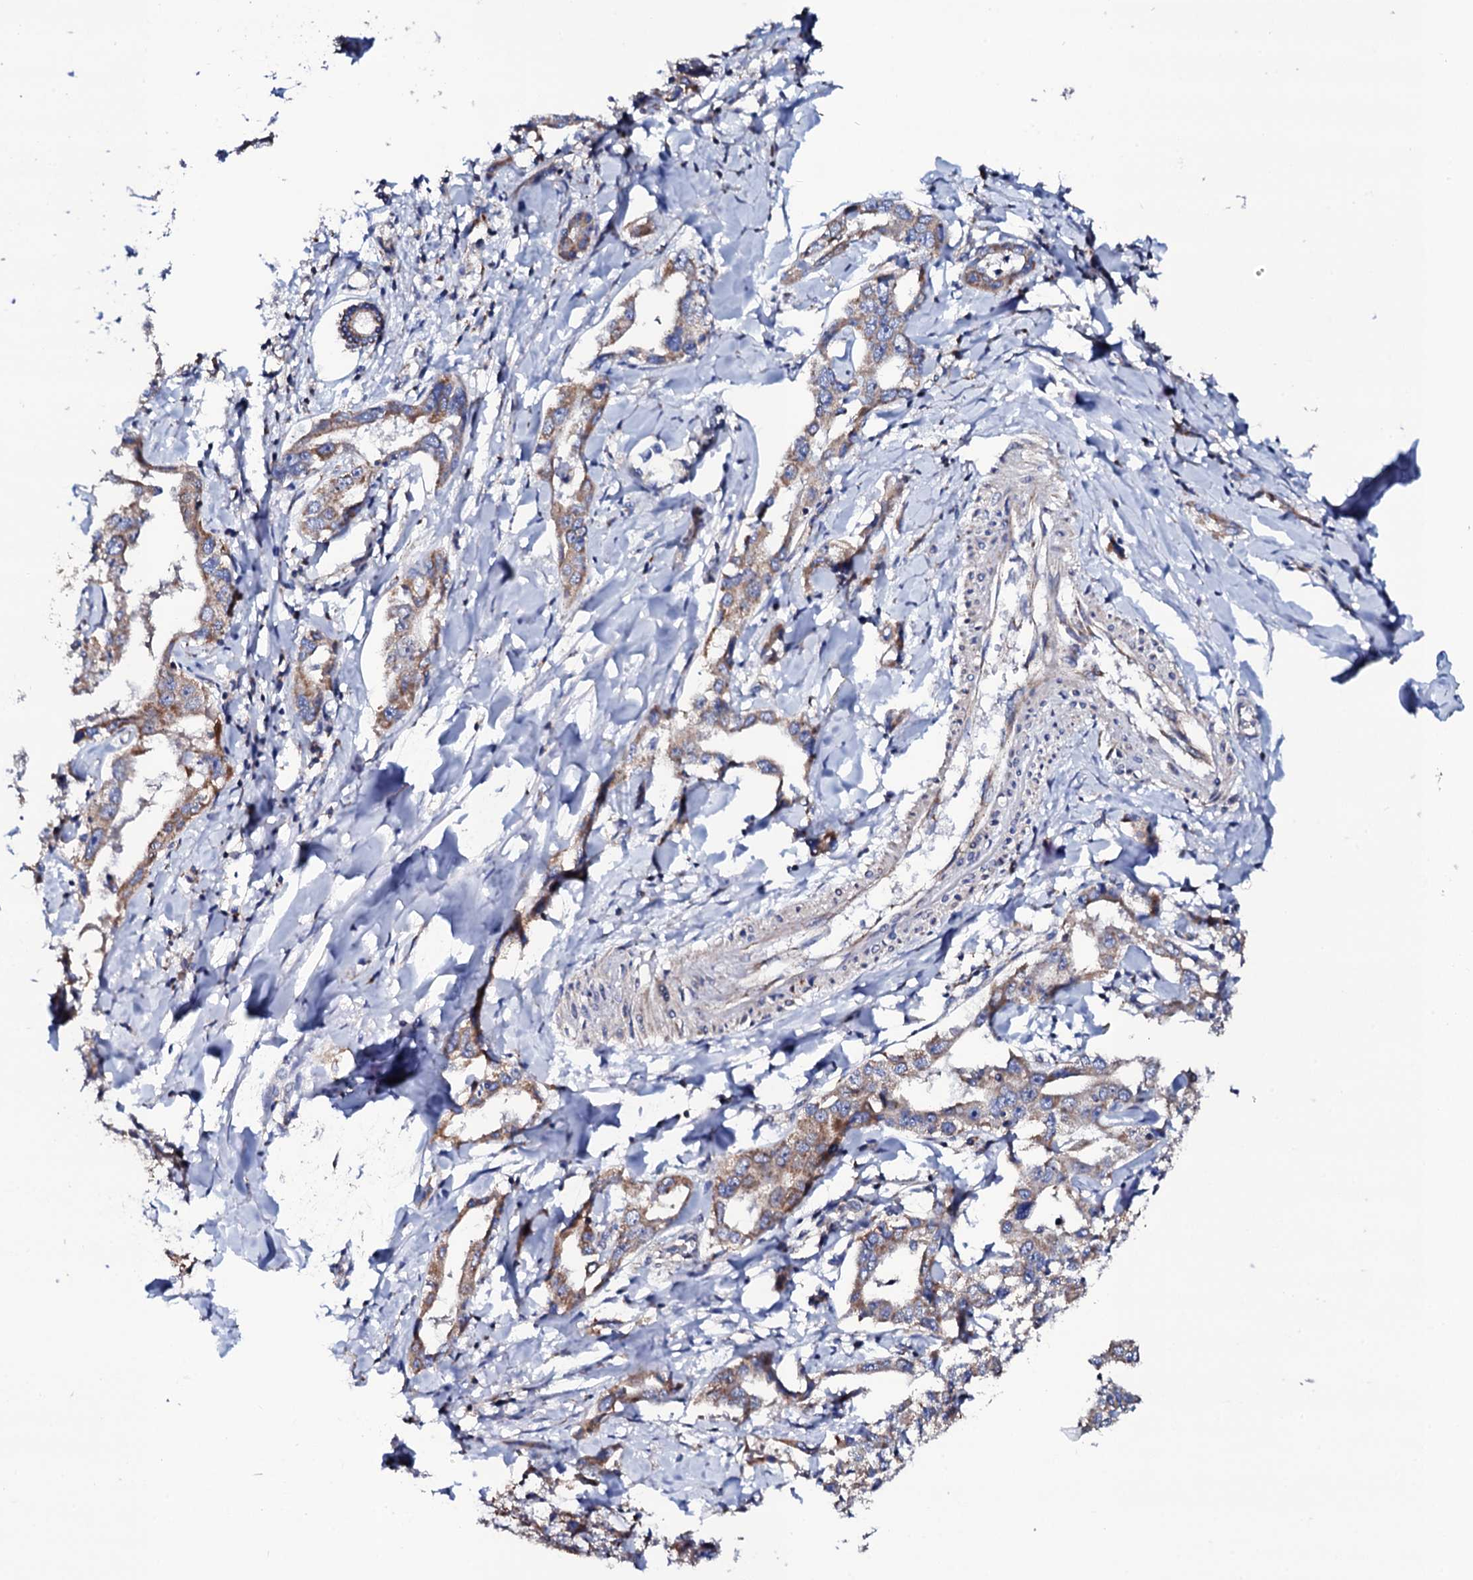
{"staining": {"intensity": "moderate", "quantity": "25%-75%", "location": "cytoplasmic/membranous"}, "tissue": "liver cancer", "cell_type": "Tumor cells", "image_type": "cancer", "snomed": [{"axis": "morphology", "description": "Cholangiocarcinoma"}, {"axis": "topography", "description": "Liver"}], "caption": "This histopathology image shows immunohistochemistry staining of liver cancer, with medium moderate cytoplasmic/membranous positivity in about 25%-75% of tumor cells.", "gene": "TCAF2", "patient": {"sex": "male", "age": 59}}